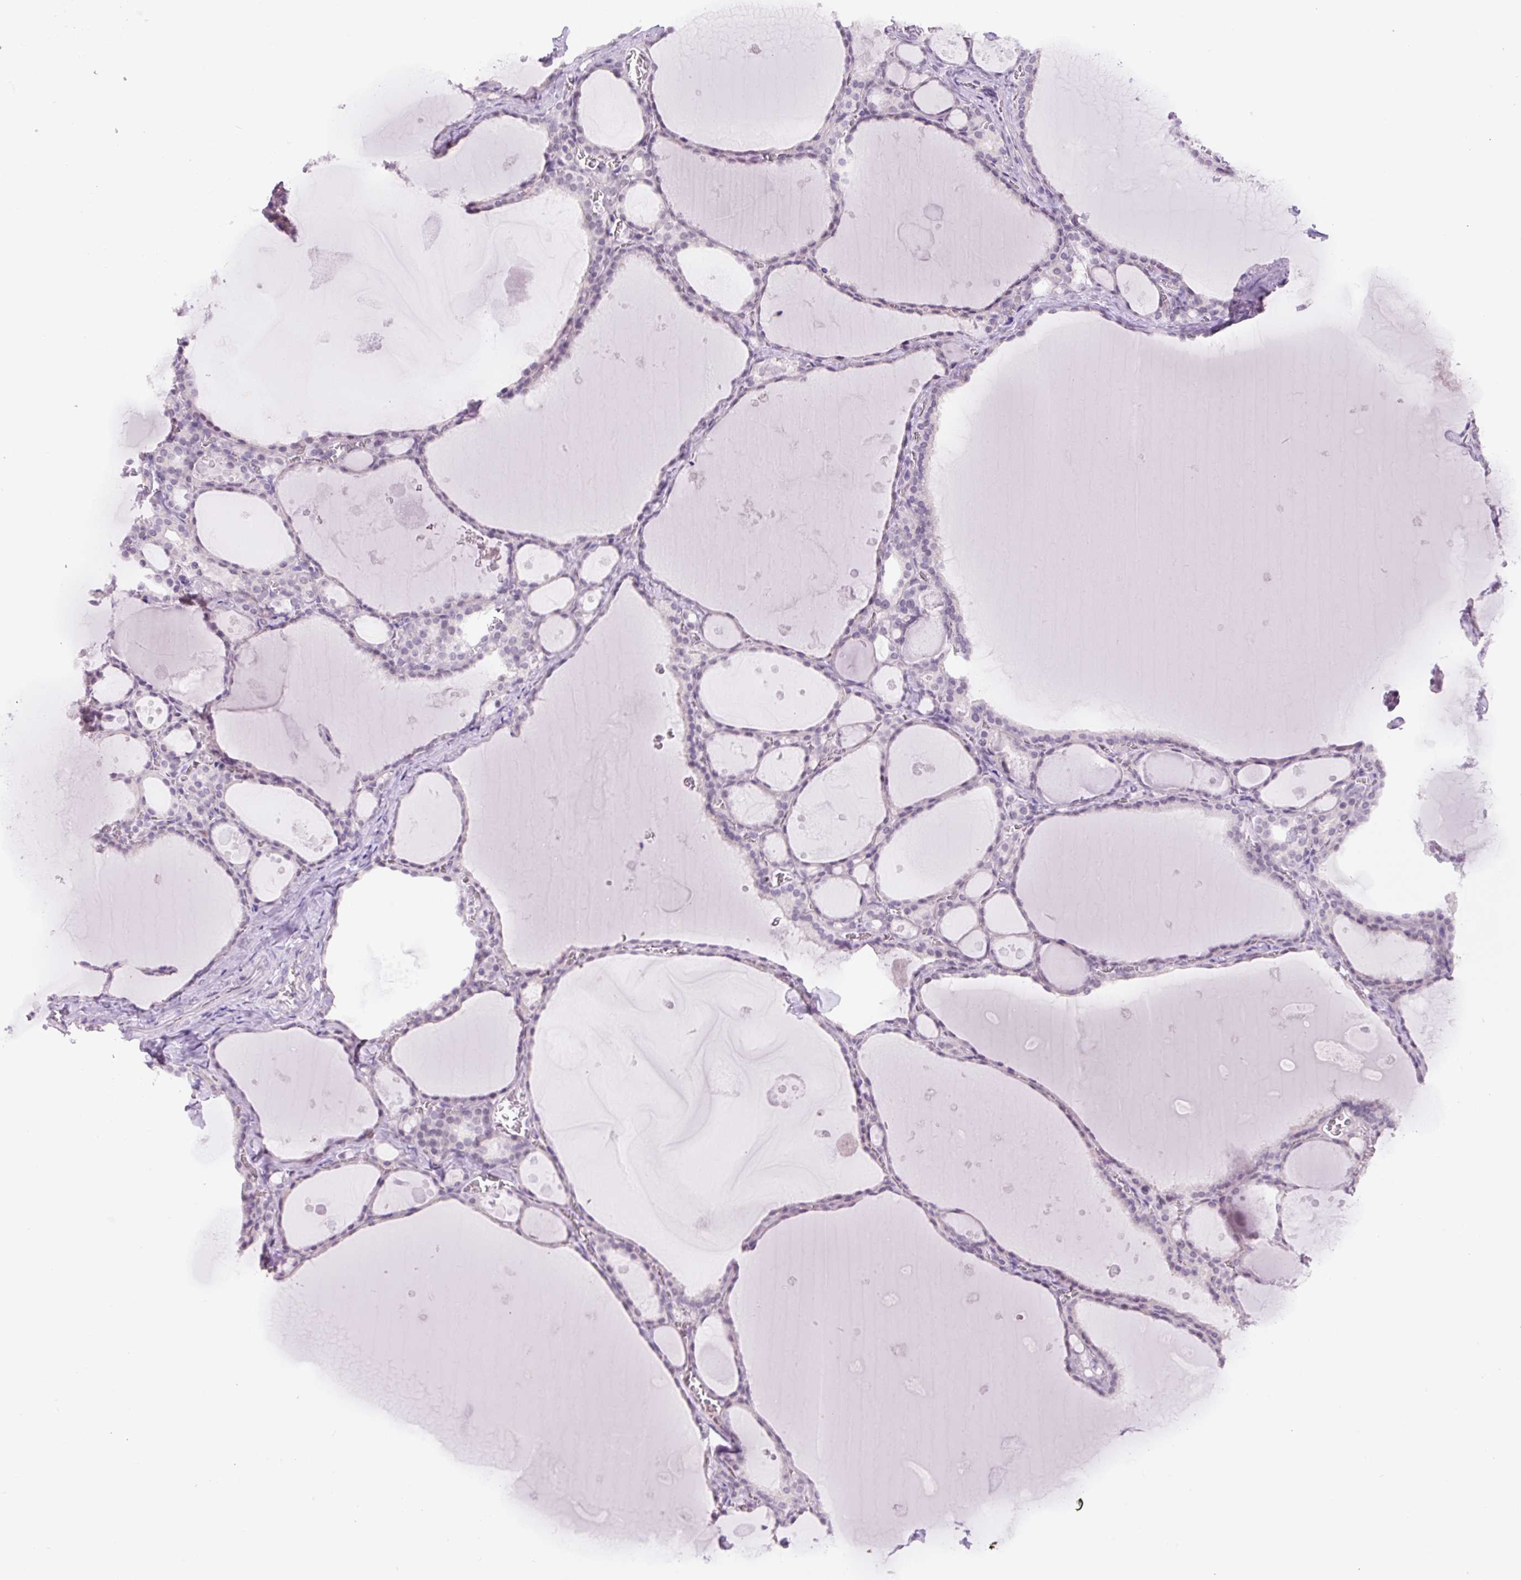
{"staining": {"intensity": "negative", "quantity": "none", "location": "none"}, "tissue": "thyroid gland", "cell_type": "Glandular cells", "image_type": "normal", "snomed": [{"axis": "morphology", "description": "Normal tissue, NOS"}, {"axis": "topography", "description": "Thyroid gland"}], "caption": "DAB (3,3'-diaminobenzidine) immunohistochemical staining of unremarkable thyroid gland displays no significant expression in glandular cells.", "gene": "RYBP", "patient": {"sex": "male", "age": 56}}